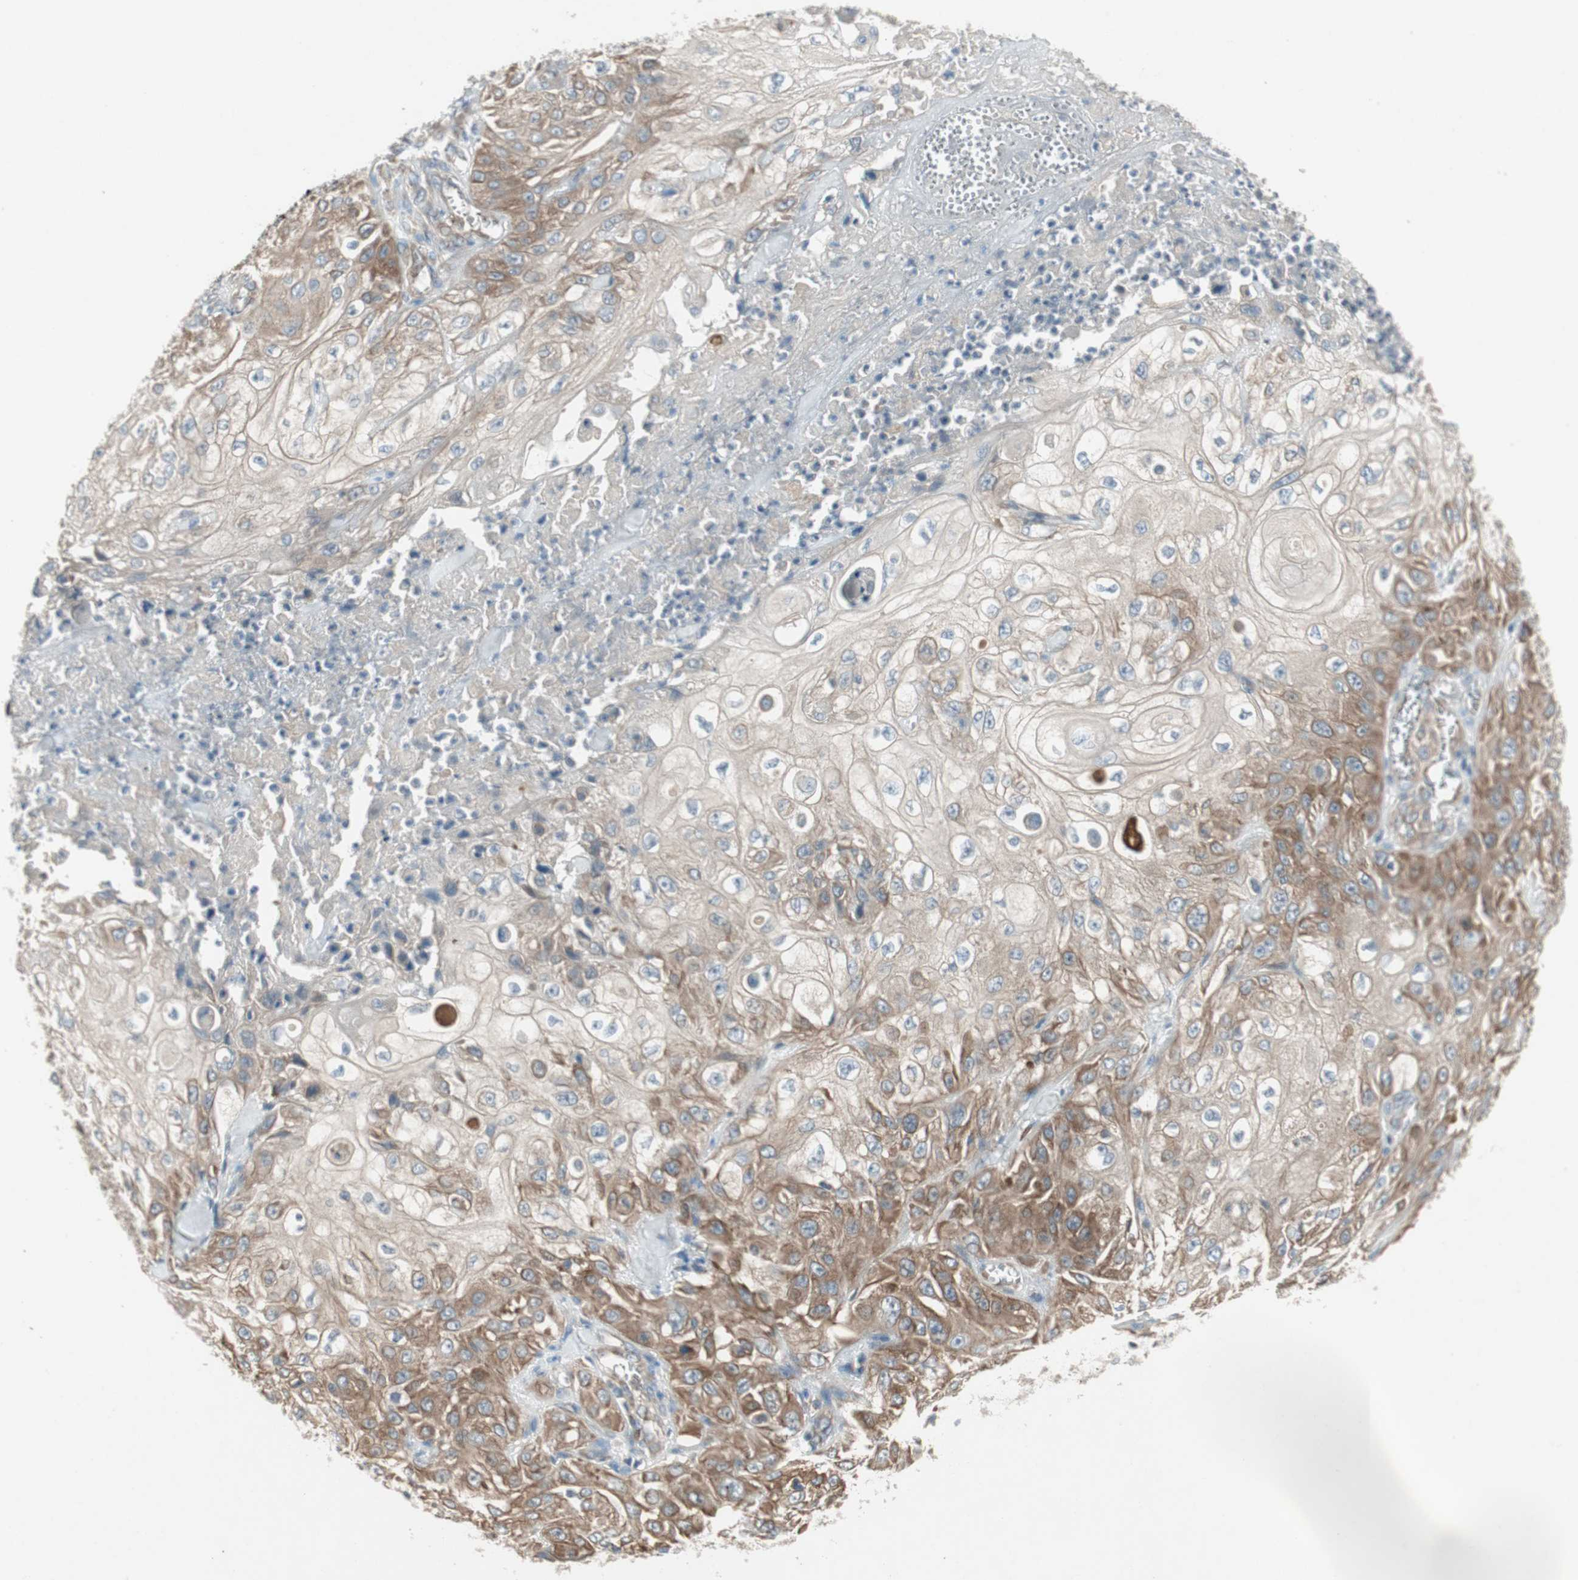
{"staining": {"intensity": "moderate", "quantity": ">75%", "location": "cytoplasmic/membranous"}, "tissue": "skin cancer", "cell_type": "Tumor cells", "image_type": "cancer", "snomed": [{"axis": "morphology", "description": "Squamous cell carcinoma, NOS"}, {"axis": "morphology", "description": "Squamous cell carcinoma, metastatic, NOS"}, {"axis": "topography", "description": "Skin"}, {"axis": "topography", "description": "Lymph node"}], "caption": "Human skin metastatic squamous cell carcinoma stained for a protein (brown) displays moderate cytoplasmic/membranous positive expression in about >75% of tumor cells.", "gene": "PANK2", "patient": {"sex": "male", "age": 75}}